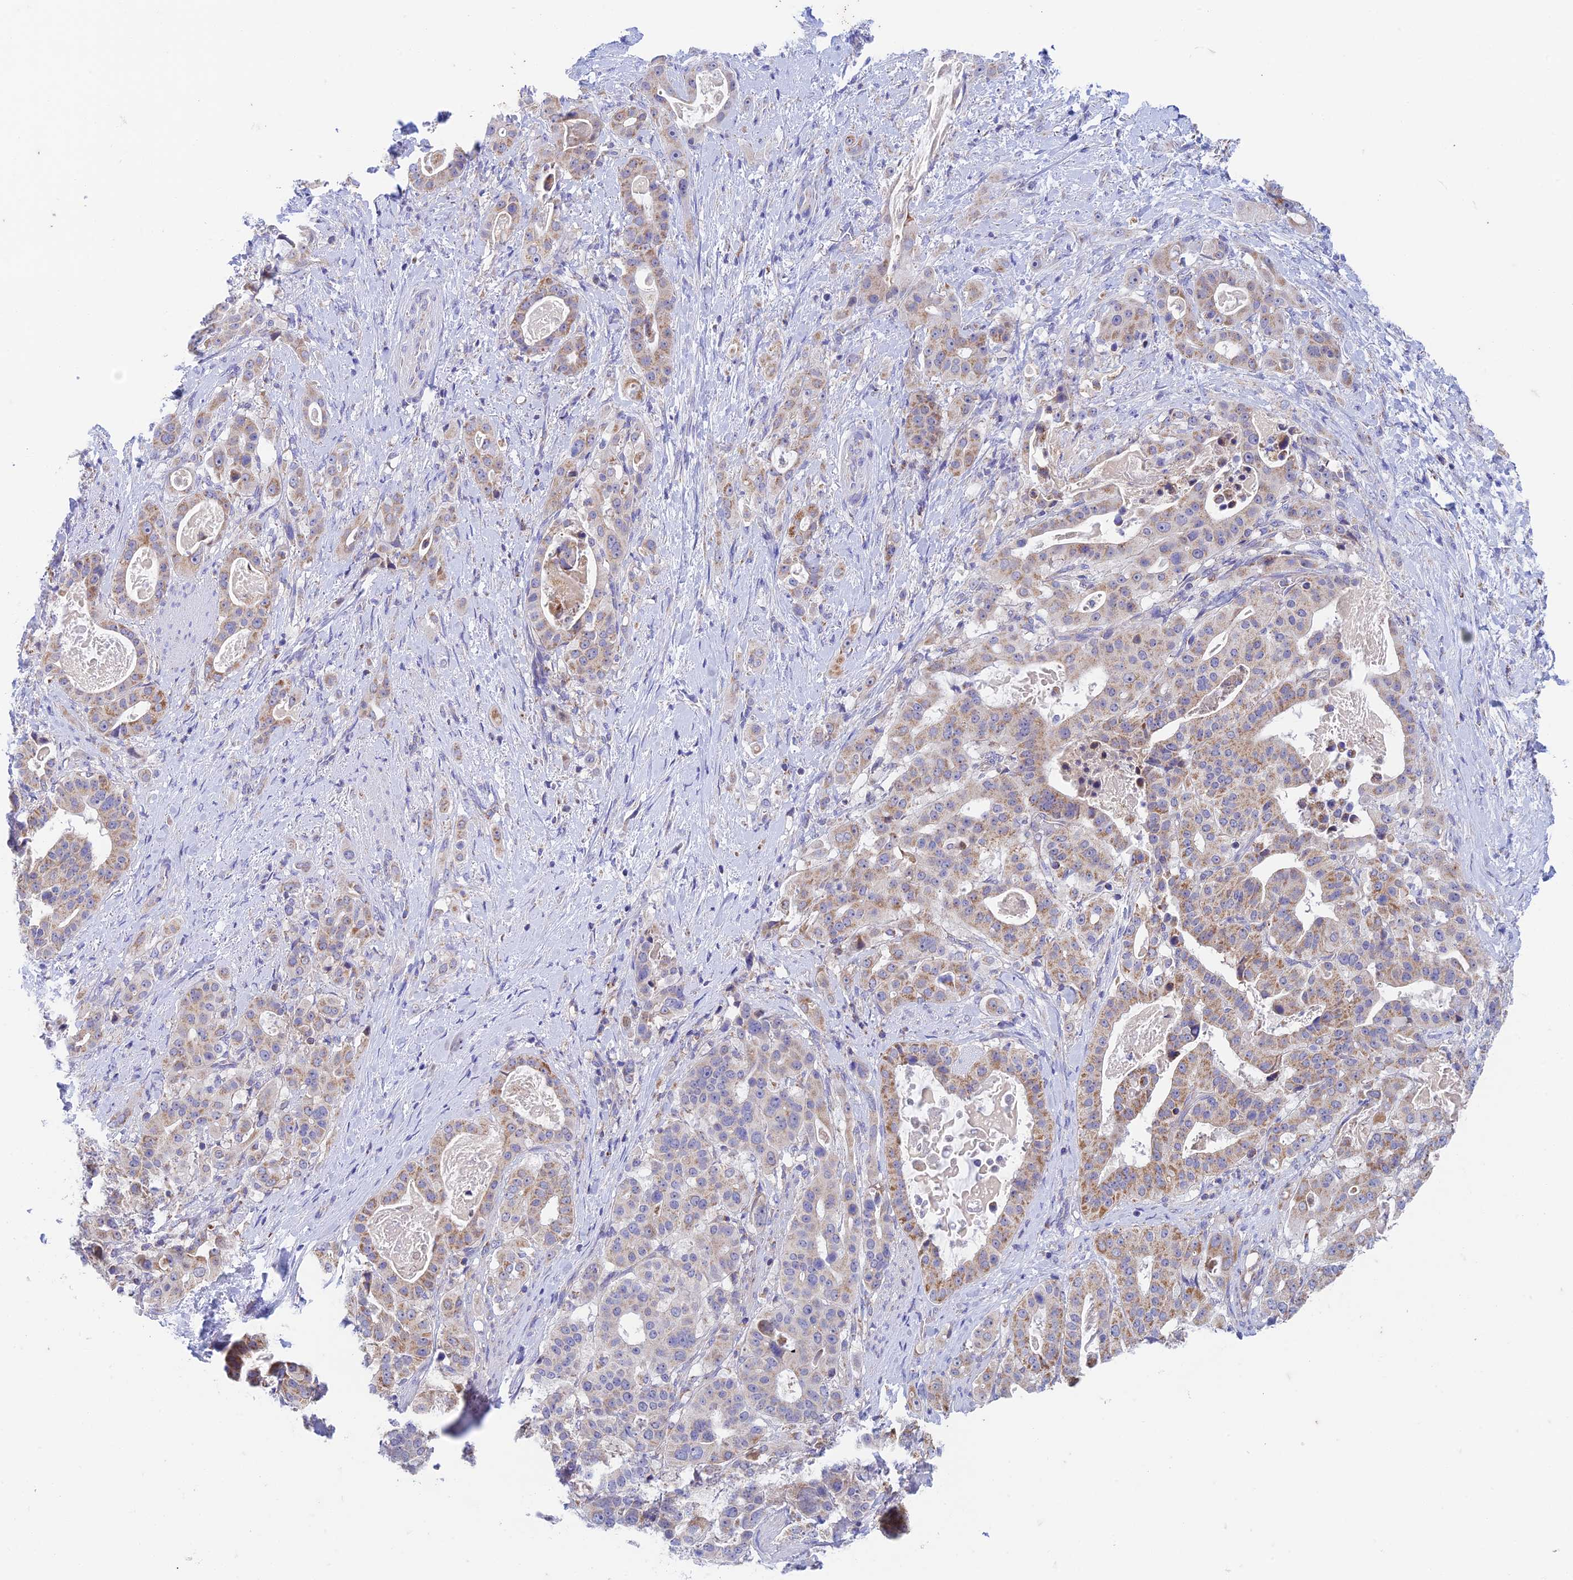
{"staining": {"intensity": "moderate", "quantity": "<25%", "location": "cytoplasmic/membranous"}, "tissue": "stomach cancer", "cell_type": "Tumor cells", "image_type": "cancer", "snomed": [{"axis": "morphology", "description": "Adenocarcinoma, NOS"}, {"axis": "topography", "description": "Stomach"}], "caption": "Brown immunohistochemical staining in adenocarcinoma (stomach) exhibits moderate cytoplasmic/membranous positivity in approximately <25% of tumor cells.", "gene": "ZNF181", "patient": {"sex": "male", "age": 48}}